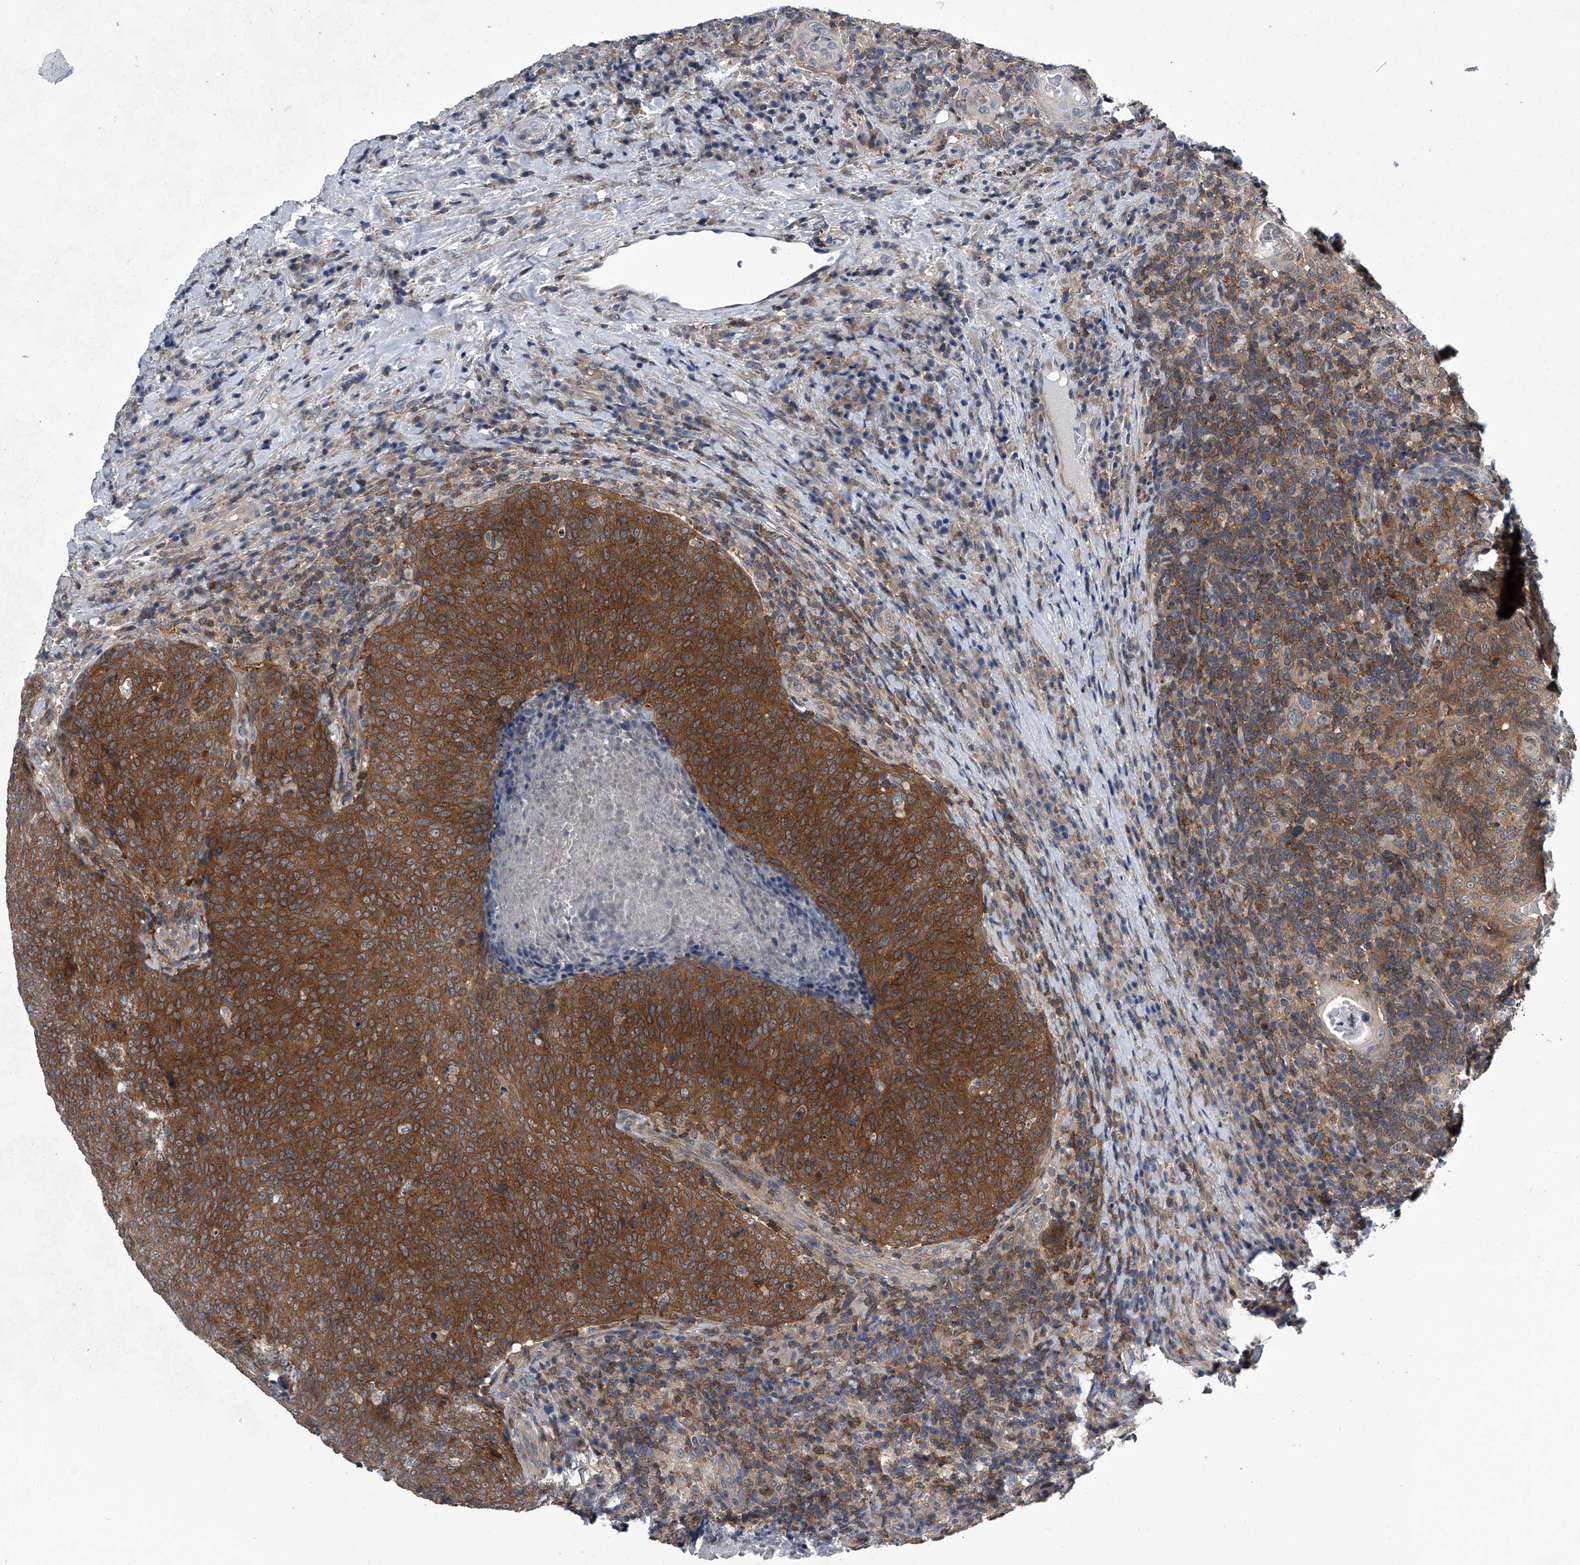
{"staining": {"intensity": "strong", "quantity": ">75%", "location": "cytoplasmic/membranous"}, "tissue": "head and neck cancer", "cell_type": "Tumor cells", "image_type": "cancer", "snomed": [{"axis": "morphology", "description": "Squamous cell carcinoma, NOS"}, {"axis": "morphology", "description": "Squamous cell carcinoma, metastatic, NOS"}, {"axis": "topography", "description": "Lymph node"}, {"axis": "topography", "description": "Head-Neck"}], "caption": "Approximately >75% of tumor cells in head and neck squamous cell carcinoma display strong cytoplasmic/membranous protein expression as visualized by brown immunohistochemical staining.", "gene": "PPP2R5D", "patient": {"sex": "male", "age": 62}}